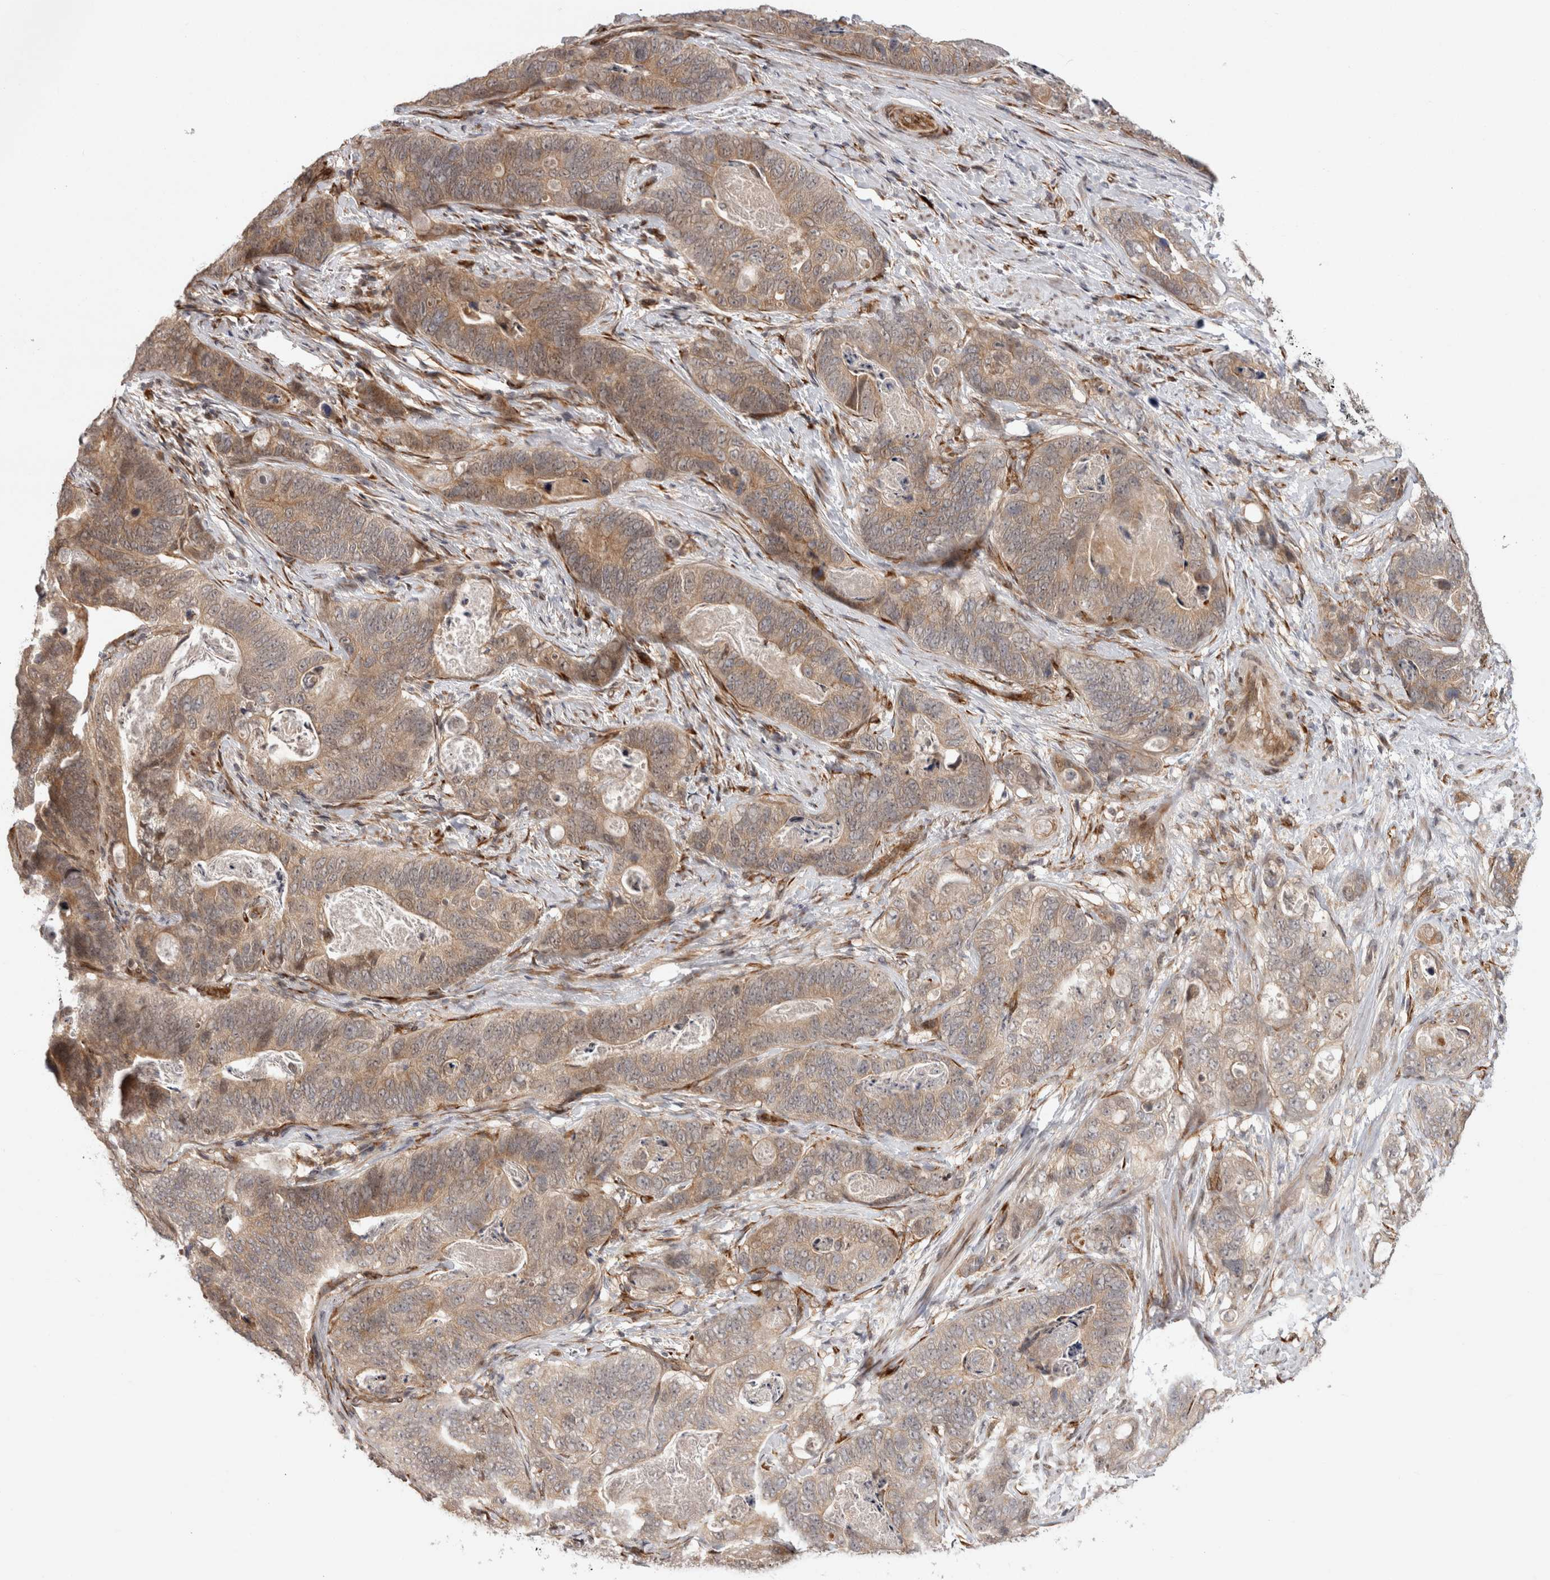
{"staining": {"intensity": "moderate", "quantity": ">75%", "location": "cytoplasmic/membranous"}, "tissue": "stomach cancer", "cell_type": "Tumor cells", "image_type": "cancer", "snomed": [{"axis": "morphology", "description": "Normal tissue, NOS"}, {"axis": "morphology", "description": "Adenocarcinoma, NOS"}, {"axis": "topography", "description": "Stomach"}], "caption": "Immunohistochemistry image of neoplastic tissue: human stomach adenocarcinoma stained using immunohistochemistry (IHC) reveals medium levels of moderate protein expression localized specifically in the cytoplasmic/membranous of tumor cells, appearing as a cytoplasmic/membranous brown color.", "gene": "ZNF318", "patient": {"sex": "female", "age": 89}}